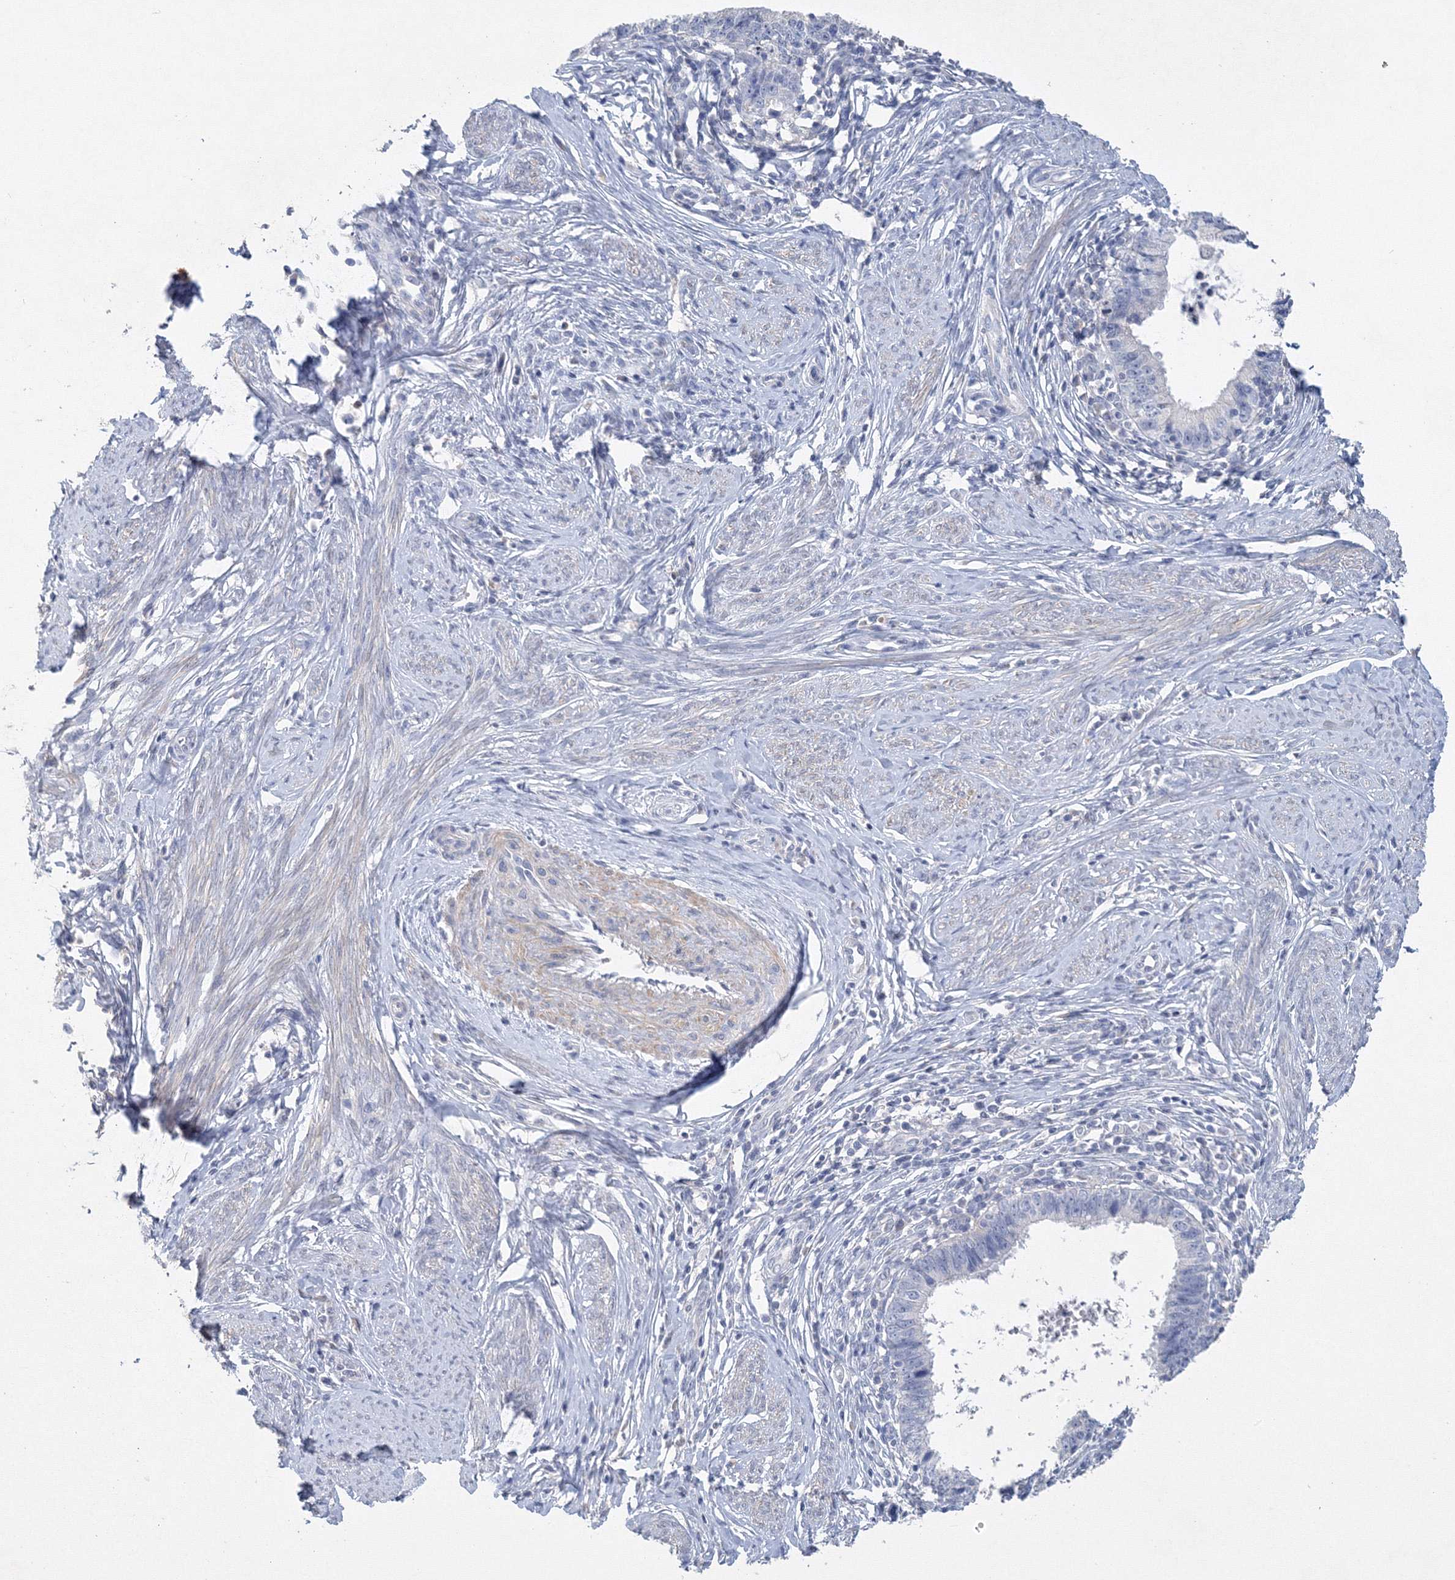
{"staining": {"intensity": "negative", "quantity": "none", "location": "none"}, "tissue": "cervical cancer", "cell_type": "Tumor cells", "image_type": "cancer", "snomed": [{"axis": "morphology", "description": "Adenocarcinoma, NOS"}, {"axis": "topography", "description": "Cervix"}], "caption": "This is a micrograph of immunohistochemistry staining of cervical adenocarcinoma, which shows no staining in tumor cells.", "gene": "OSBPL6", "patient": {"sex": "female", "age": 36}}